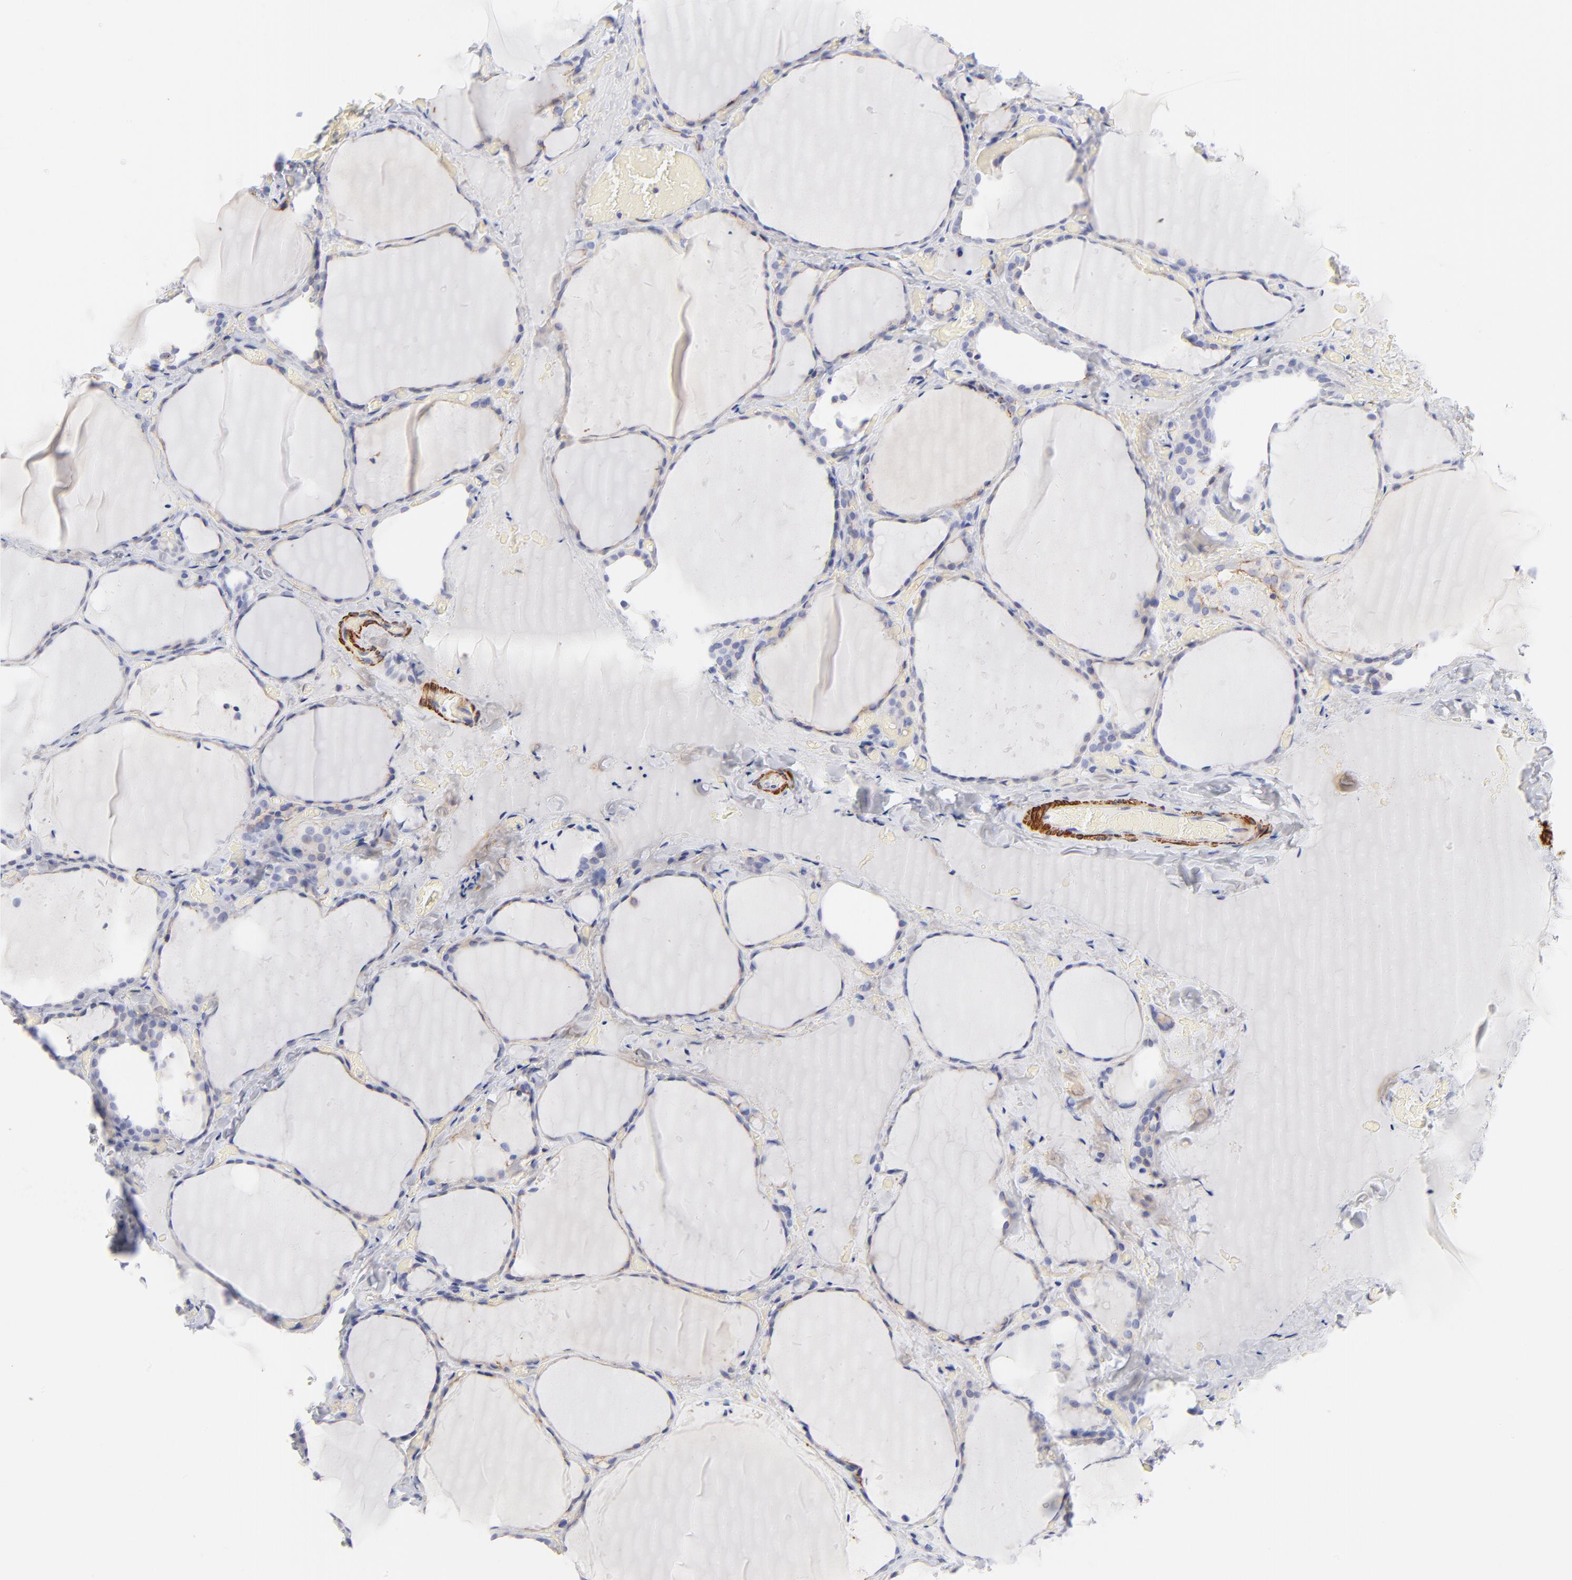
{"staining": {"intensity": "negative", "quantity": "none", "location": "none"}, "tissue": "thyroid gland", "cell_type": "Glandular cells", "image_type": "normal", "snomed": [{"axis": "morphology", "description": "Normal tissue, NOS"}, {"axis": "topography", "description": "Thyroid gland"}], "caption": "Immunohistochemistry (IHC) of benign thyroid gland shows no staining in glandular cells.", "gene": "ACTA2", "patient": {"sex": "female", "age": 22}}